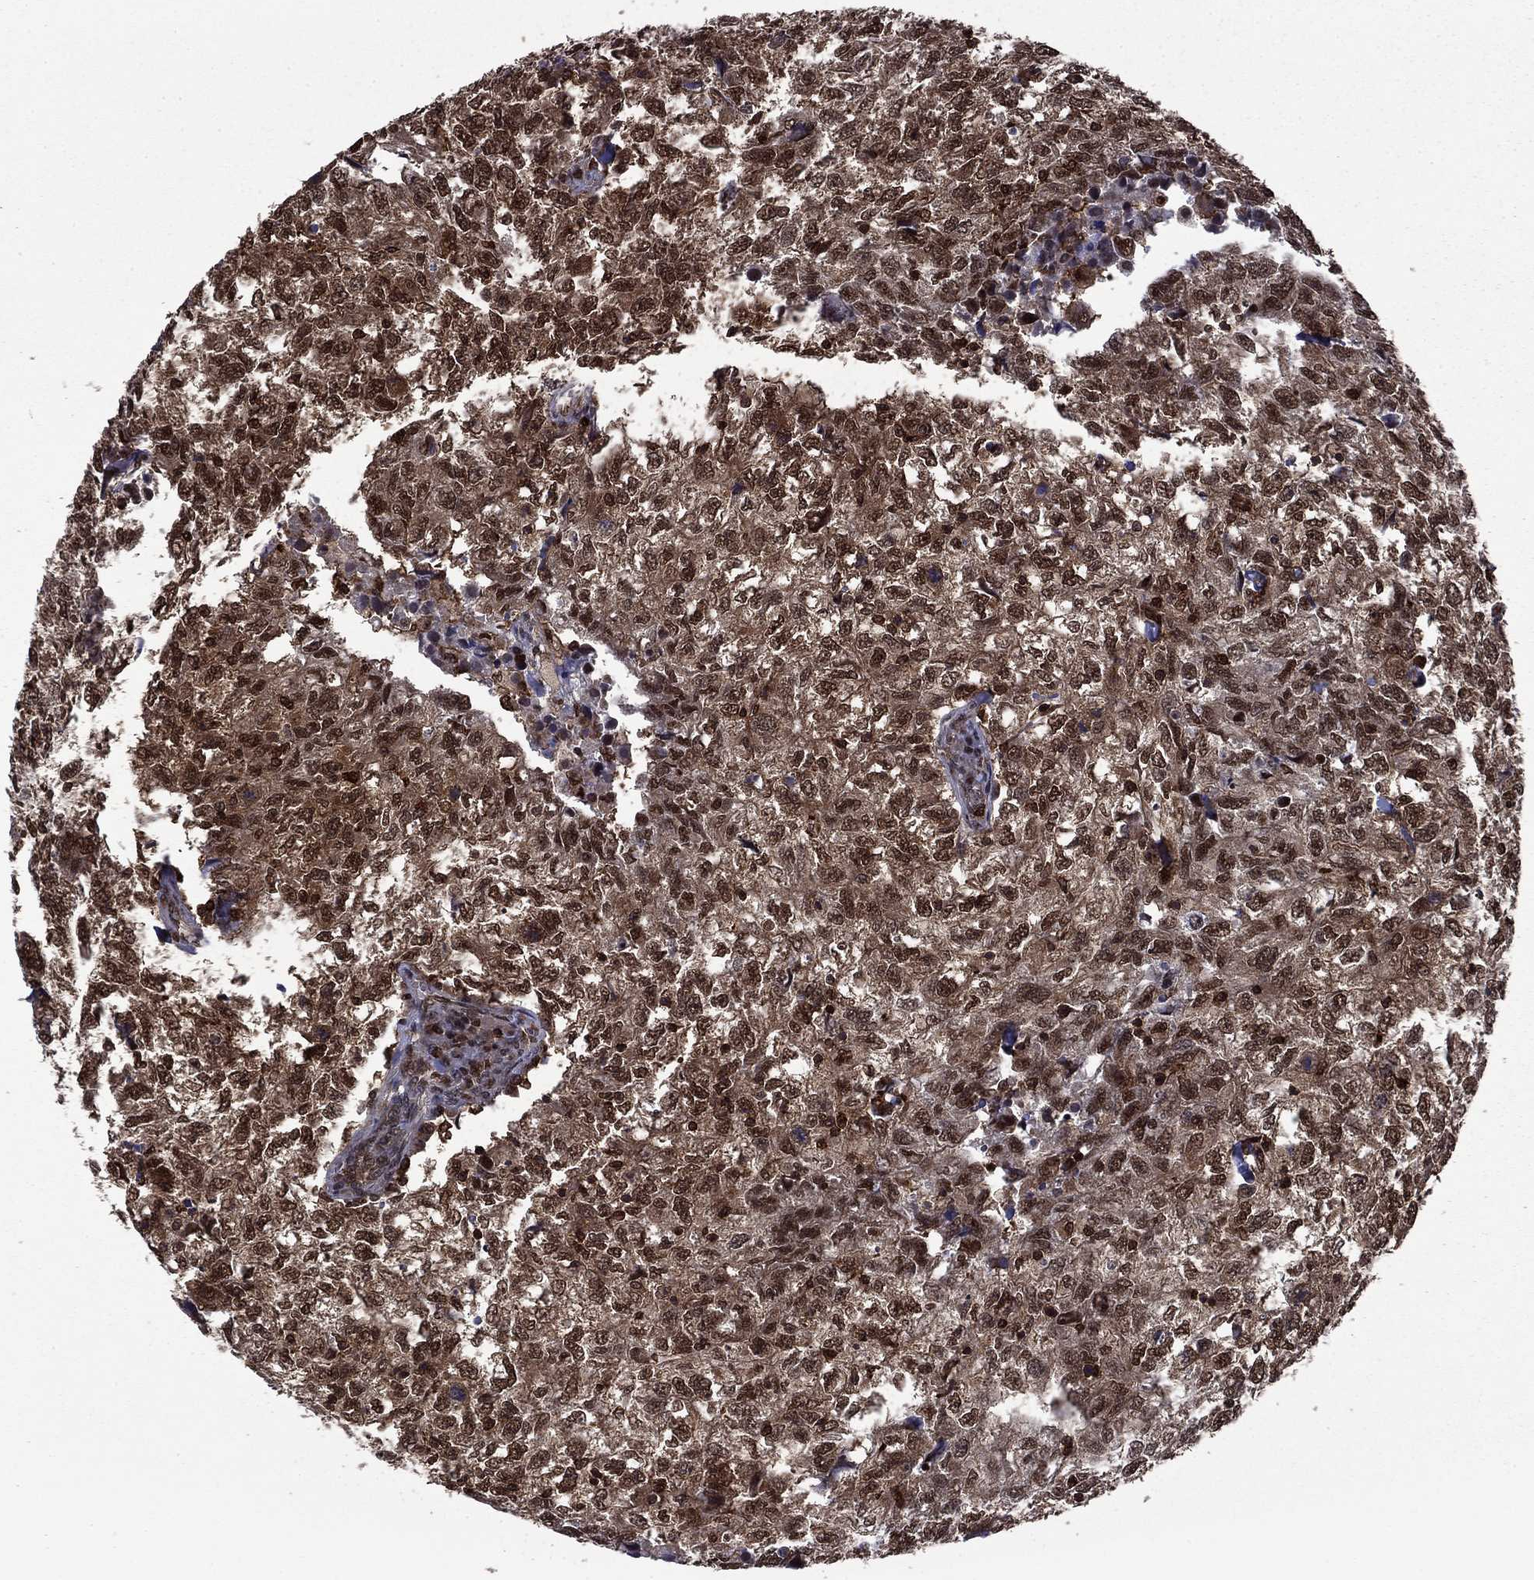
{"staining": {"intensity": "strong", "quantity": ">75%", "location": "nuclear"}, "tissue": "breast cancer", "cell_type": "Tumor cells", "image_type": "cancer", "snomed": [{"axis": "morphology", "description": "Duct carcinoma"}, {"axis": "topography", "description": "Breast"}], "caption": "A brown stain highlights strong nuclear positivity of a protein in breast invasive ductal carcinoma tumor cells.", "gene": "PSMD2", "patient": {"sex": "female", "age": 30}}